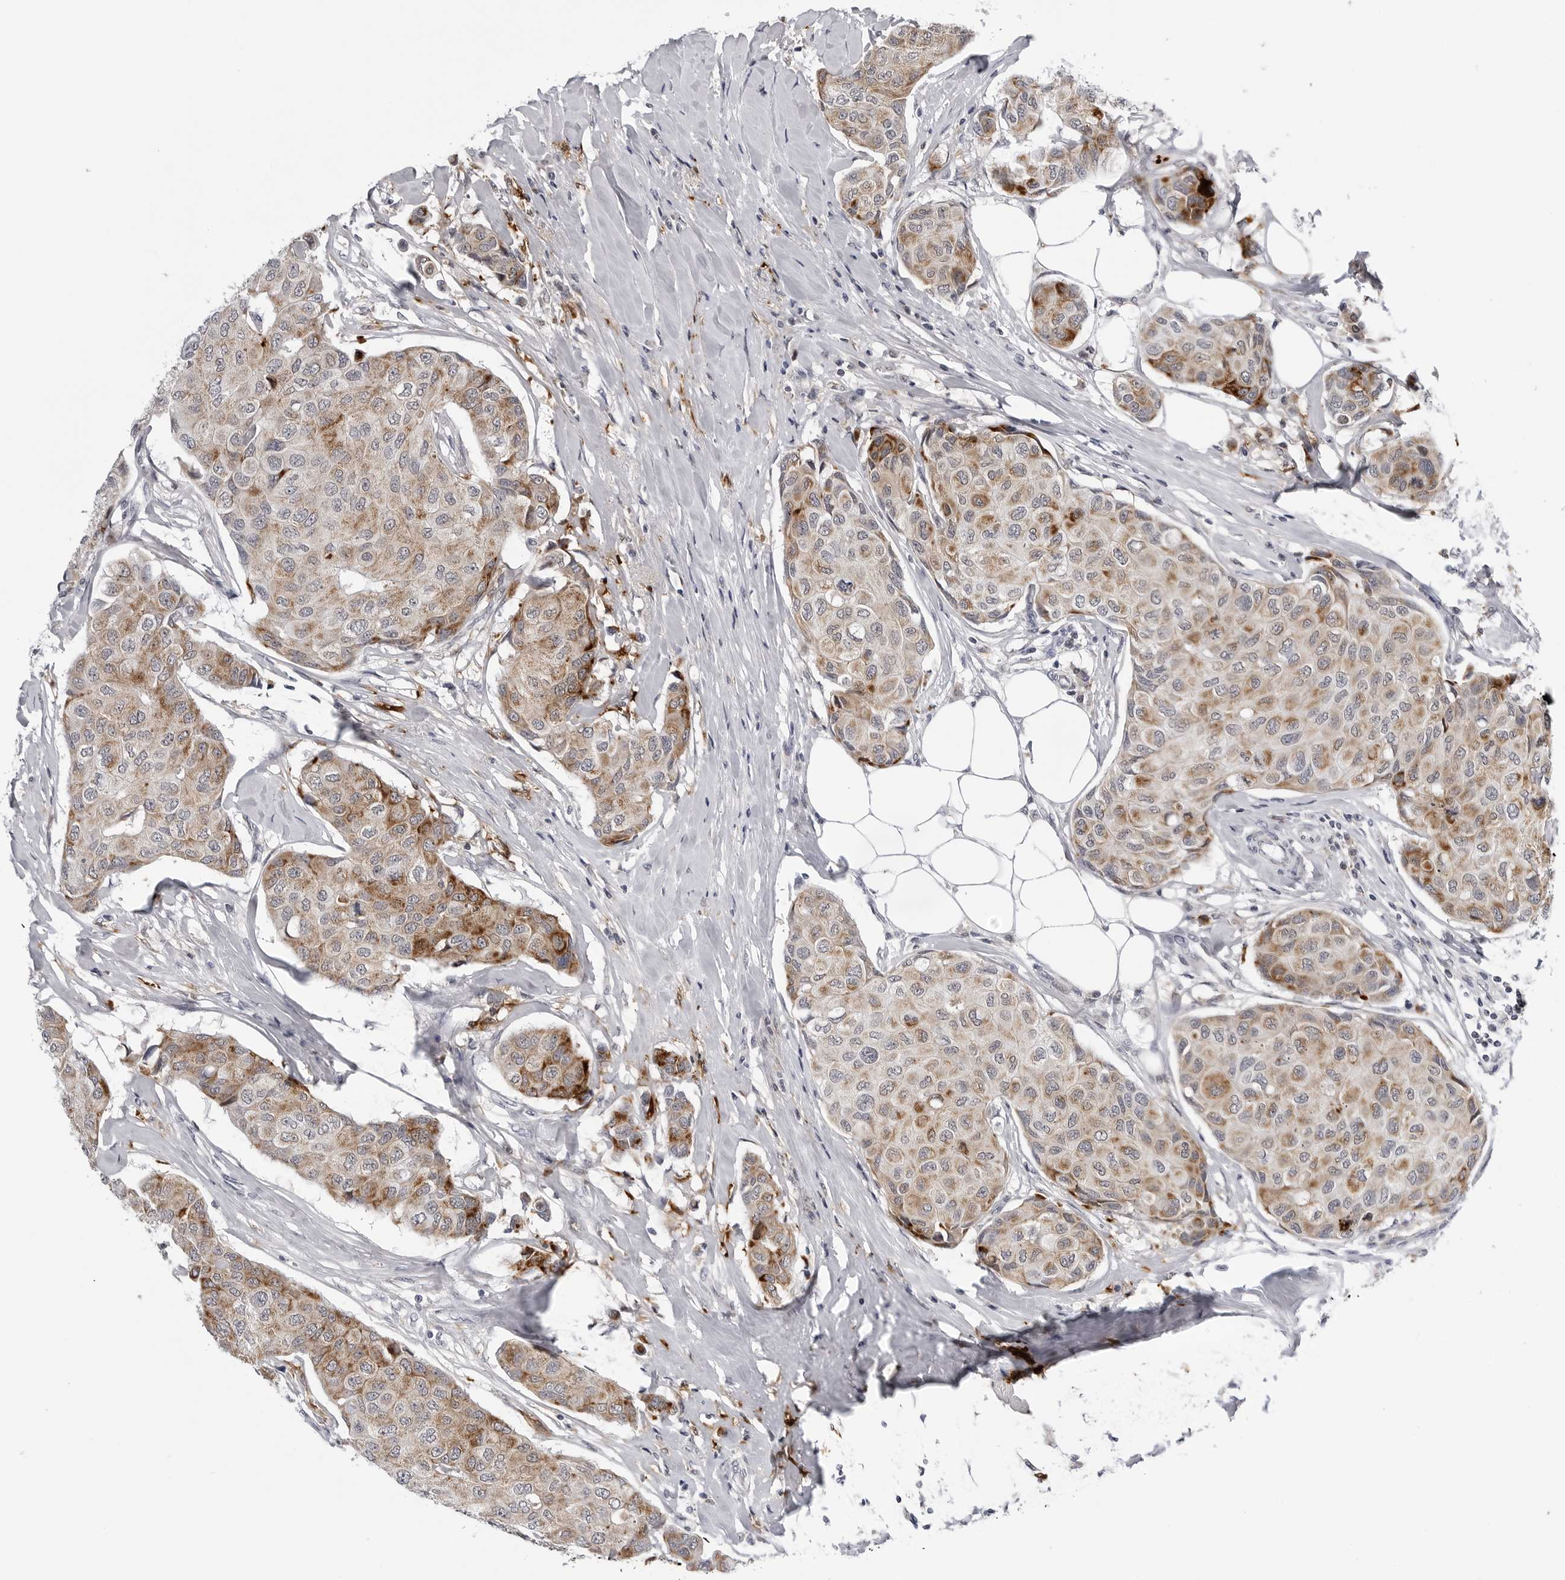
{"staining": {"intensity": "moderate", "quantity": "25%-75%", "location": "cytoplasmic/membranous"}, "tissue": "breast cancer", "cell_type": "Tumor cells", "image_type": "cancer", "snomed": [{"axis": "morphology", "description": "Duct carcinoma"}, {"axis": "topography", "description": "Breast"}], "caption": "IHC (DAB) staining of human invasive ductal carcinoma (breast) reveals moderate cytoplasmic/membranous protein positivity in approximately 25%-75% of tumor cells.", "gene": "CDK20", "patient": {"sex": "female", "age": 80}}